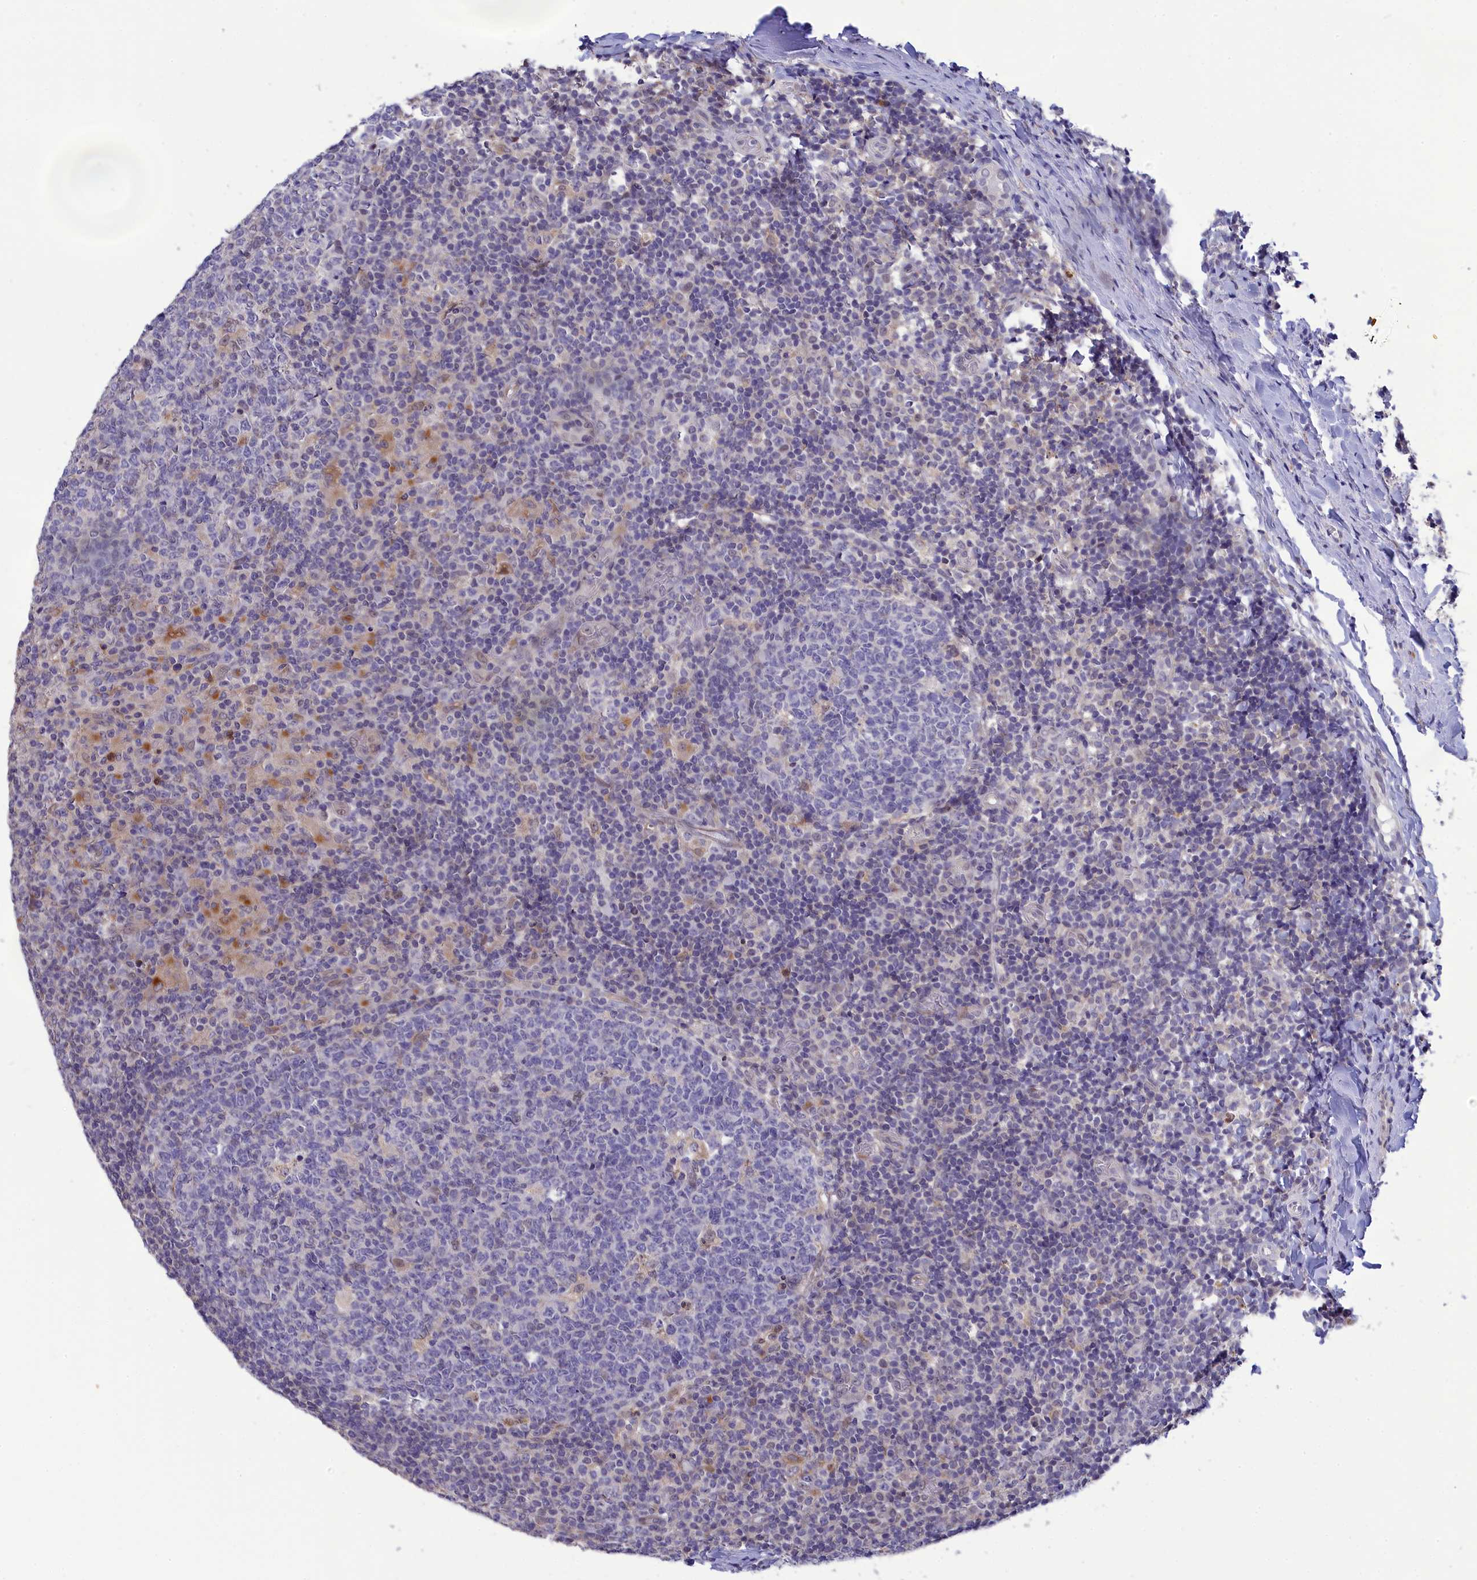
{"staining": {"intensity": "negative", "quantity": "none", "location": "none"}, "tissue": "tonsil", "cell_type": "Germinal center cells", "image_type": "normal", "snomed": [{"axis": "morphology", "description": "Normal tissue, NOS"}, {"axis": "topography", "description": "Tonsil"}], "caption": "The image shows no significant positivity in germinal center cells of tonsil.", "gene": "KCTD14", "patient": {"sex": "female", "age": 19}}